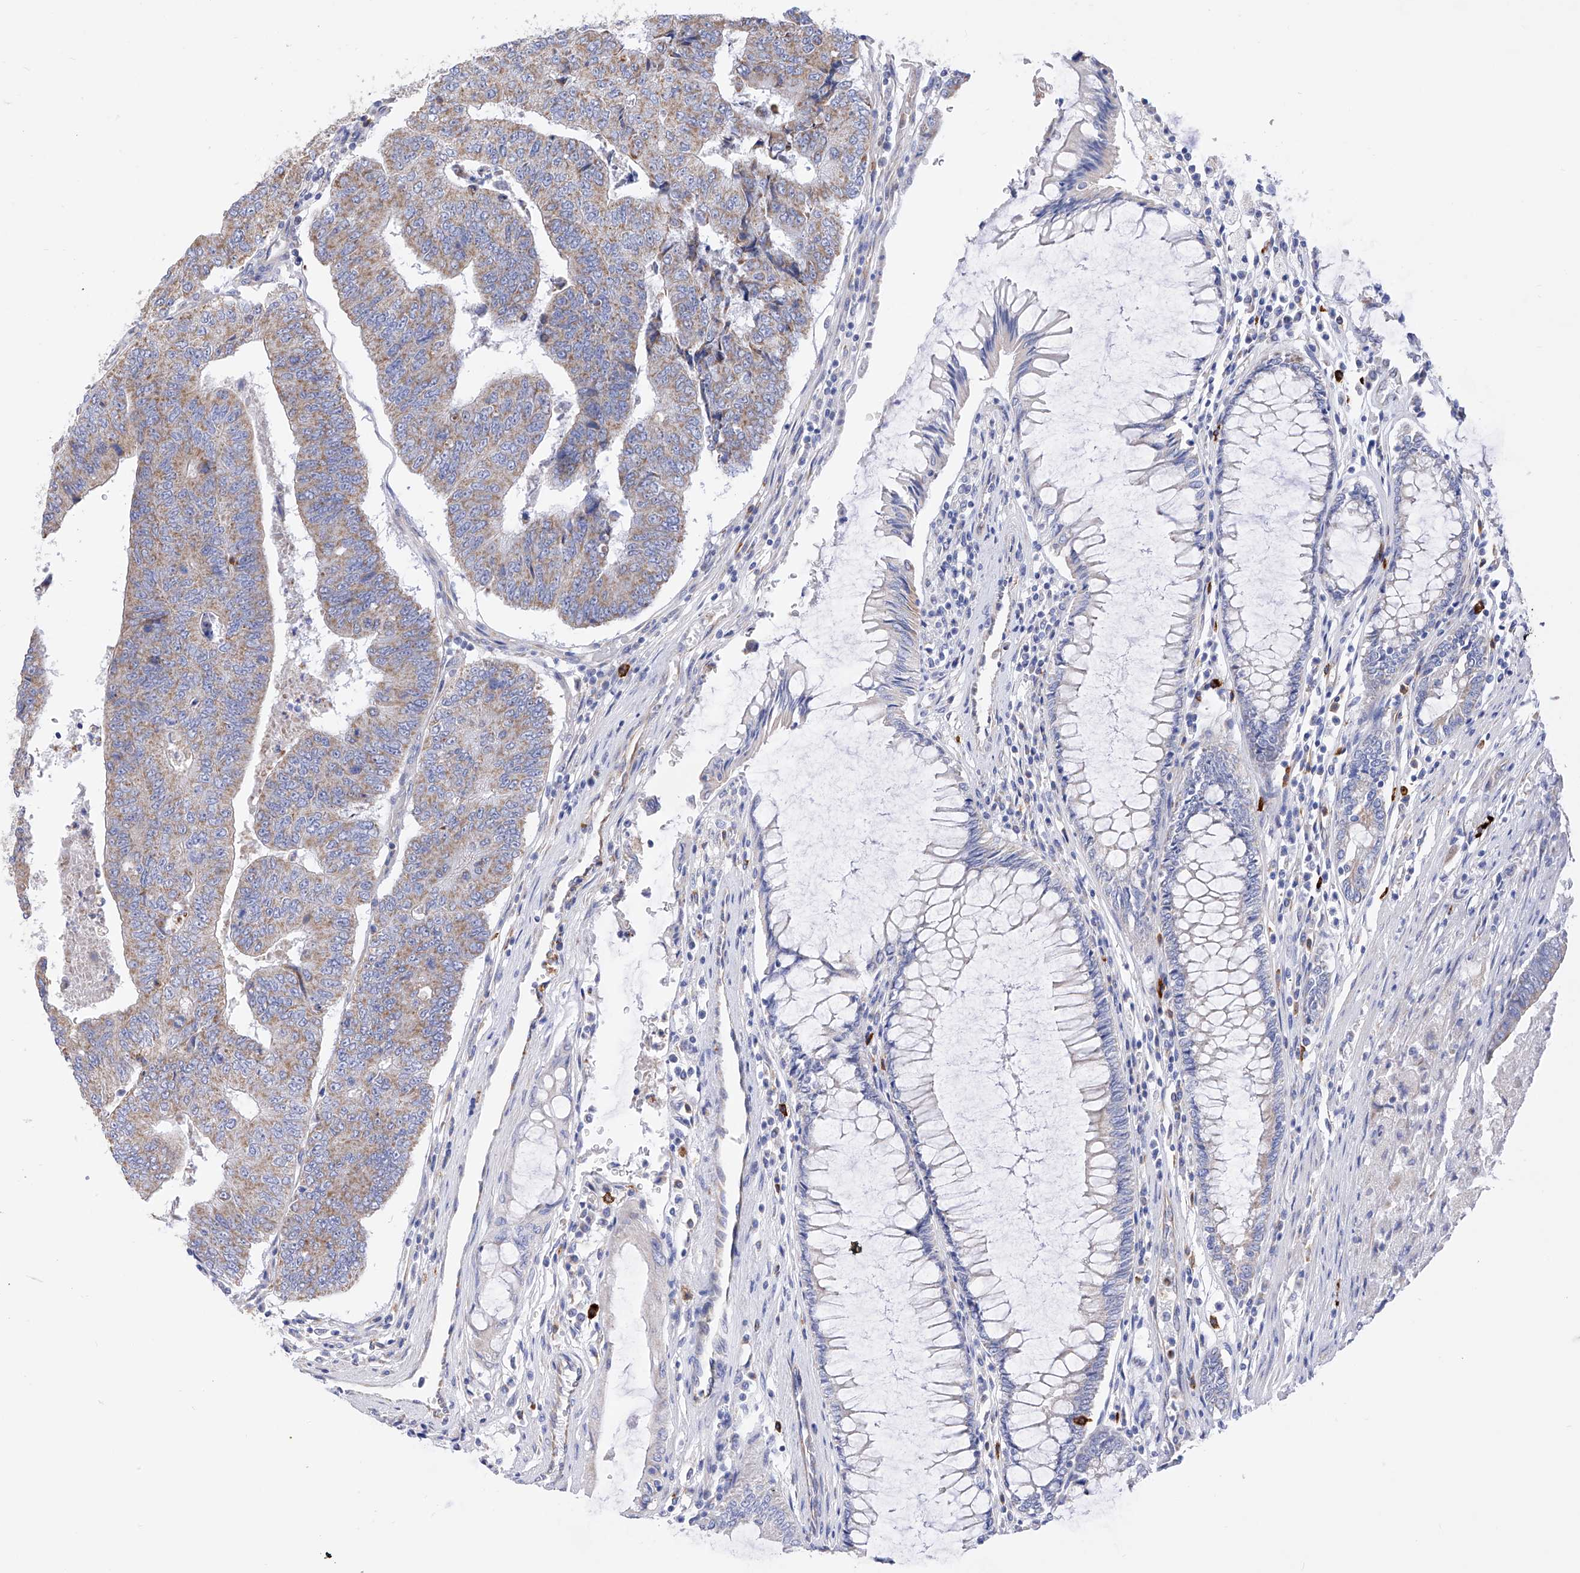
{"staining": {"intensity": "moderate", "quantity": ">75%", "location": "cytoplasmic/membranous"}, "tissue": "colorectal cancer", "cell_type": "Tumor cells", "image_type": "cancer", "snomed": [{"axis": "morphology", "description": "Adenocarcinoma, NOS"}, {"axis": "topography", "description": "Colon"}], "caption": "Moderate cytoplasmic/membranous staining for a protein is present in about >75% of tumor cells of colorectal cancer using immunohistochemistry.", "gene": "FLG", "patient": {"sex": "female", "age": 67}}